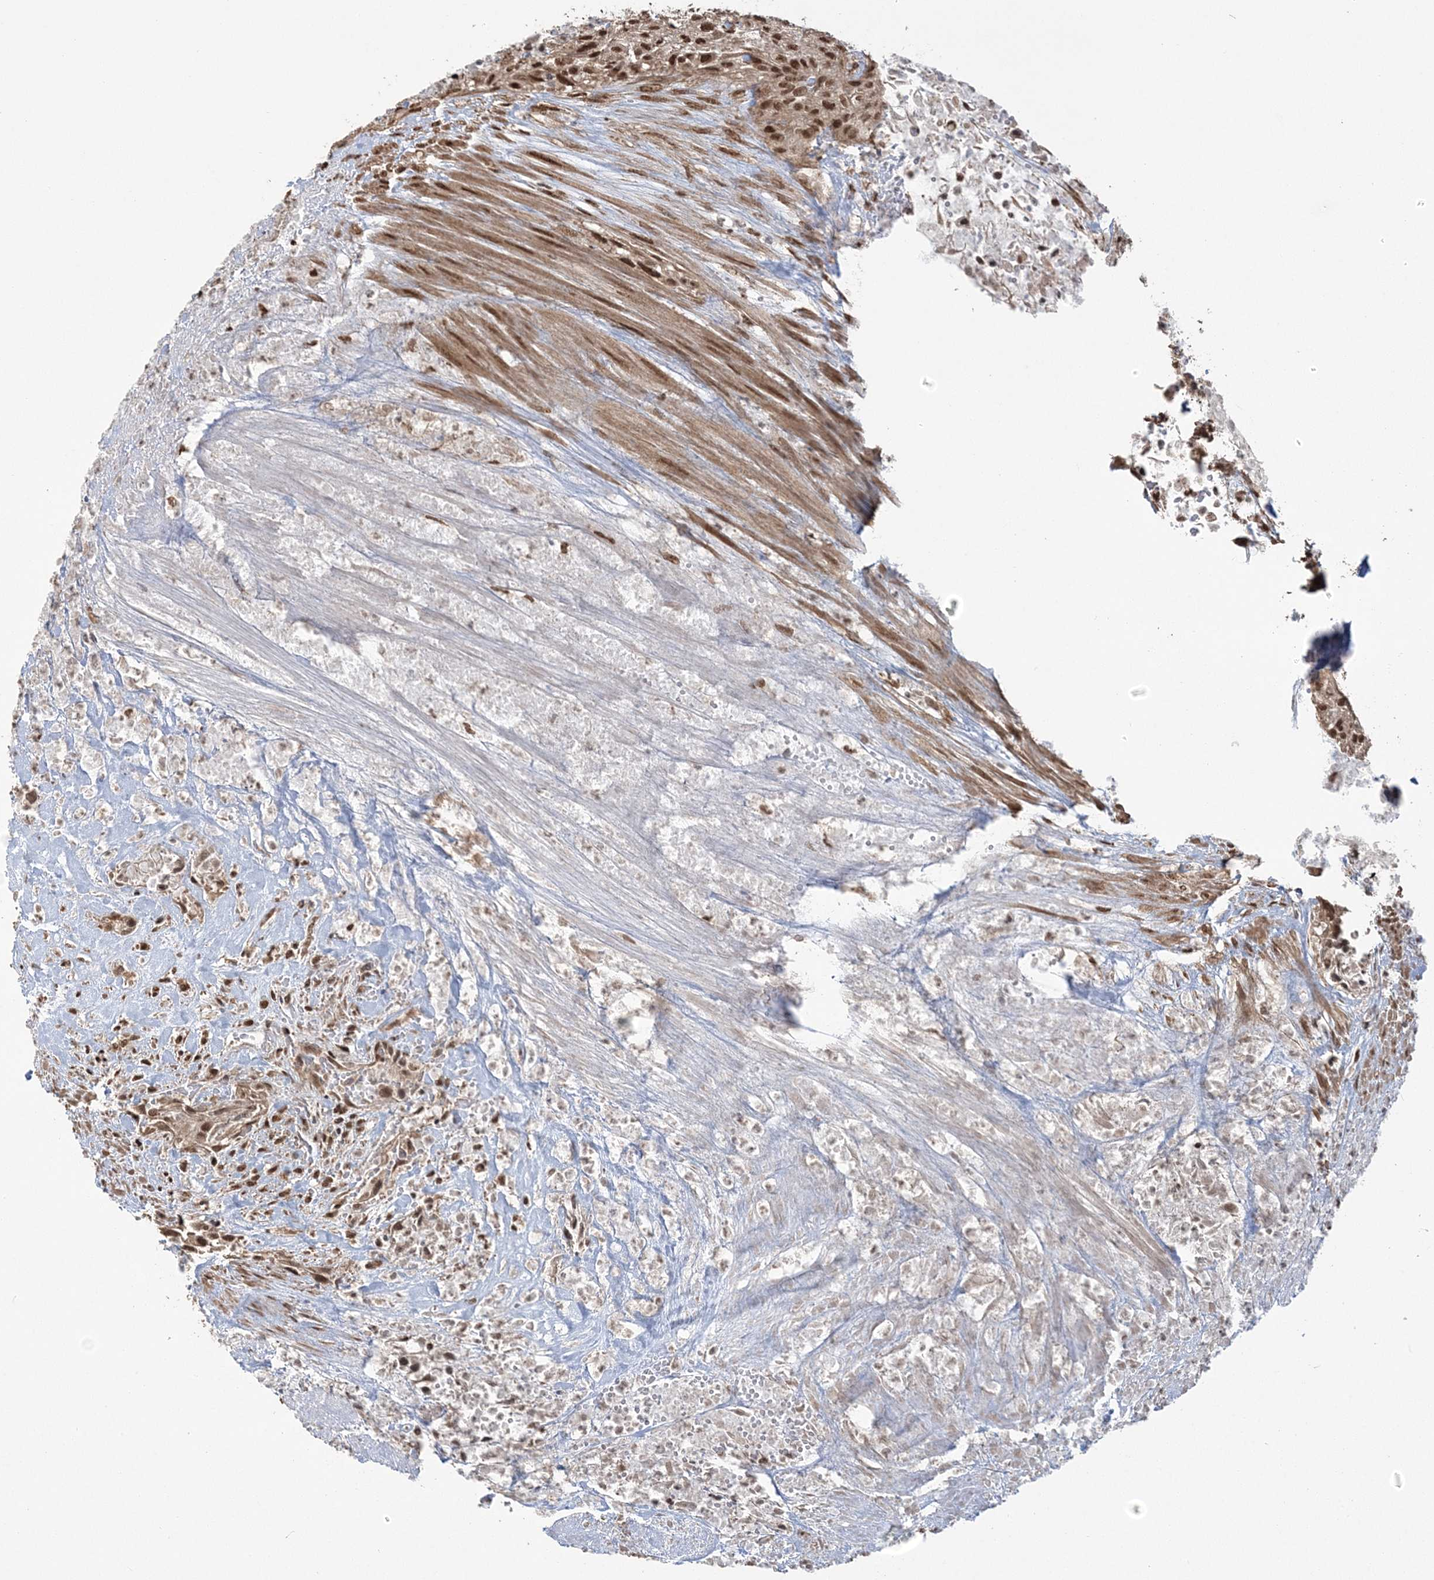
{"staining": {"intensity": "strong", "quantity": ">75%", "location": "nuclear"}, "tissue": "urothelial cancer", "cell_type": "Tumor cells", "image_type": "cancer", "snomed": [{"axis": "morphology", "description": "Urothelial carcinoma, High grade"}, {"axis": "topography", "description": "Urinary bladder"}], "caption": "This image demonstrates urothelial cancer stained with immunohistochemistry (IHC) to label a protein in brown. The nuclear of tumor cells show strong positivity for the protein. Nuclei are counter-stained blue.", "gene": "ZNF839", "patient": {"sex": "male", "age": 35}}